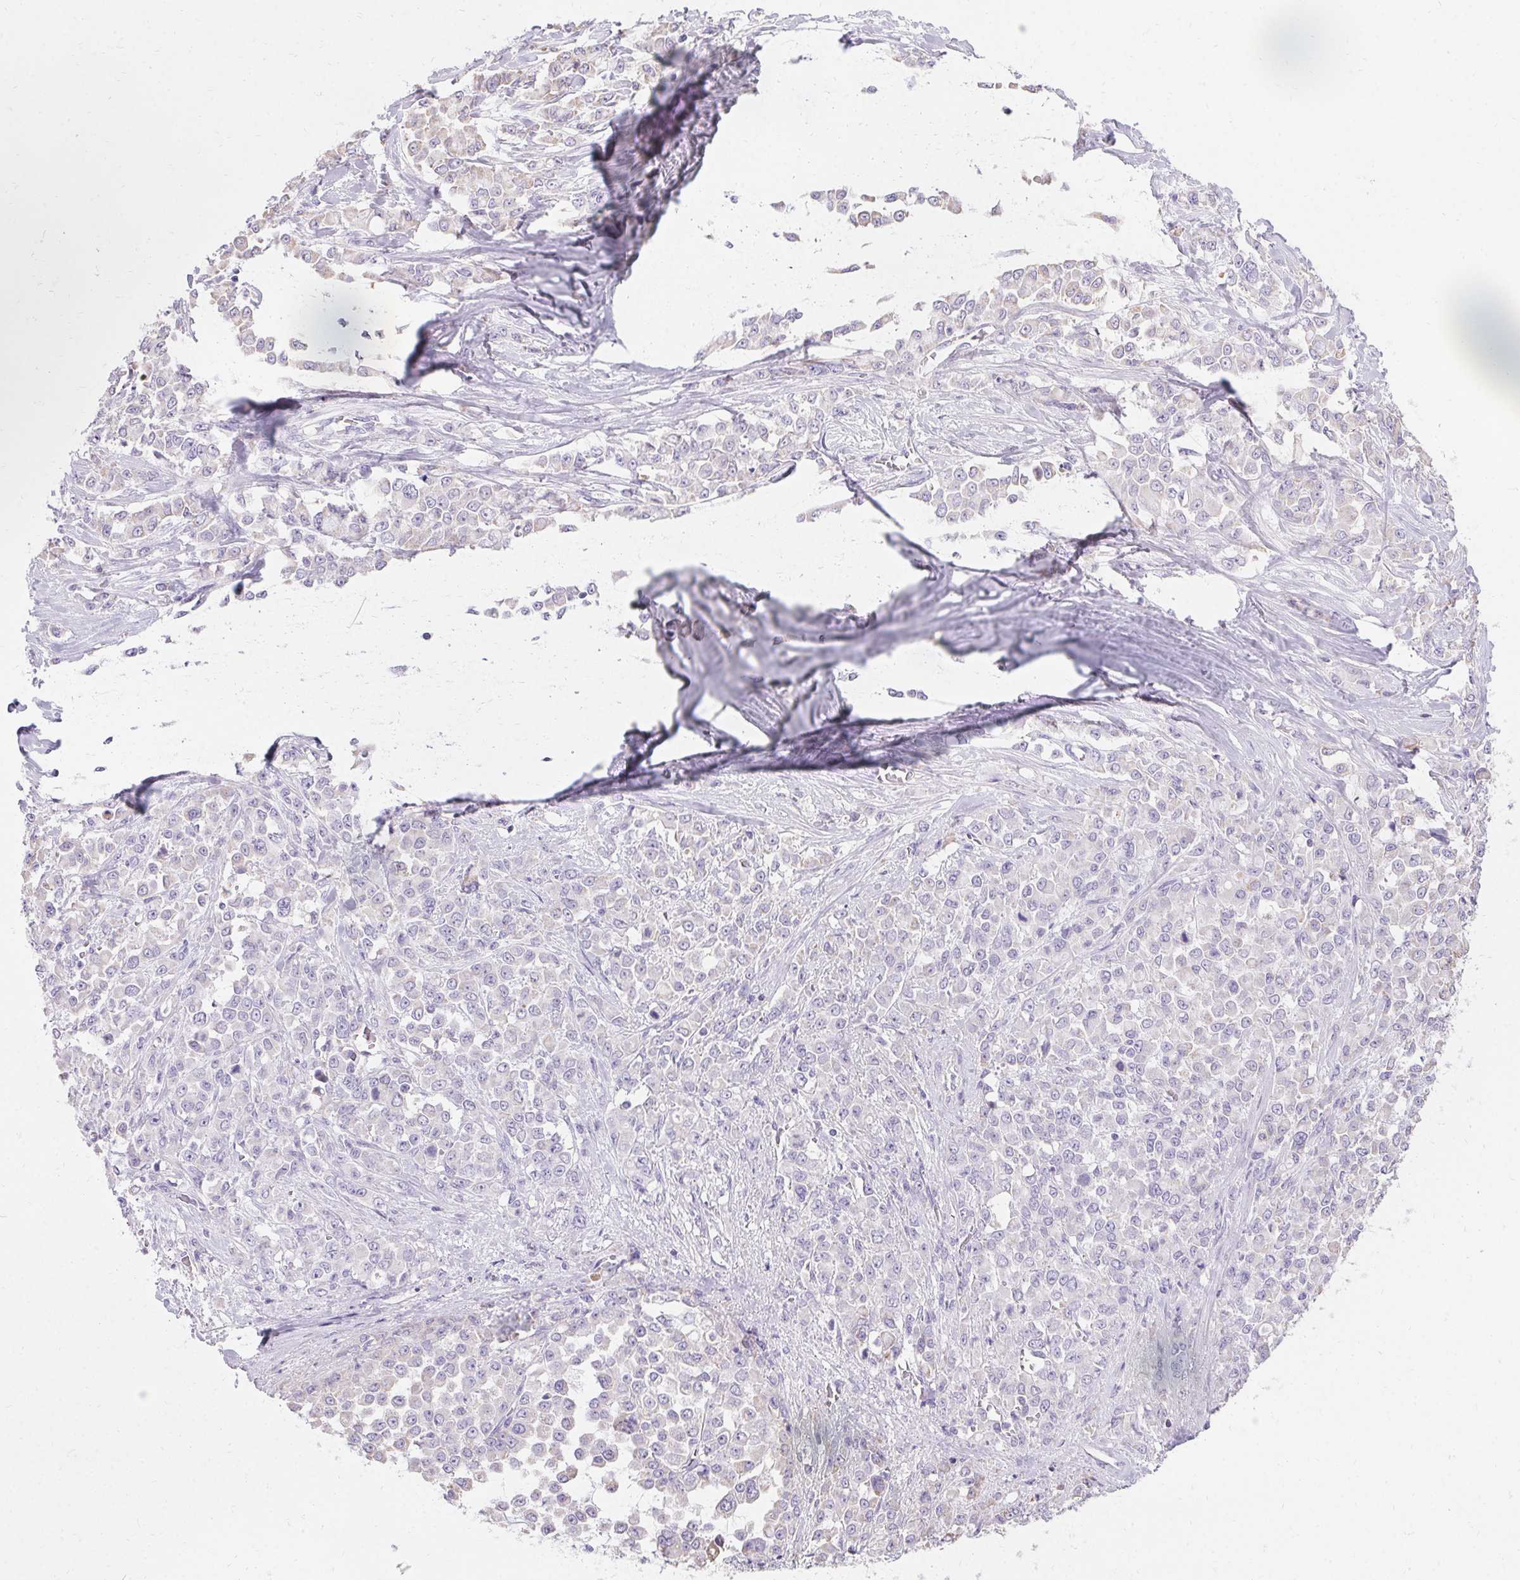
{"staining": {"intensity": "negative", "quantity": "none", "location": "none"}, "tissue": "stomach cancer", "cell_type": "Tumor cells", "image_type": "cancer", "snomed": [{"axis": "morphology", "description": "Adenocarcinoma, NOS"}, {"axis": "topography", "description": "Stomach"}], "caption": "Stomach cancer was stained to show a protein in brown. There is no significant staining in tumor cells.", "gene": "ASGR2", "patient": {"sex": "female", "age": 76}}